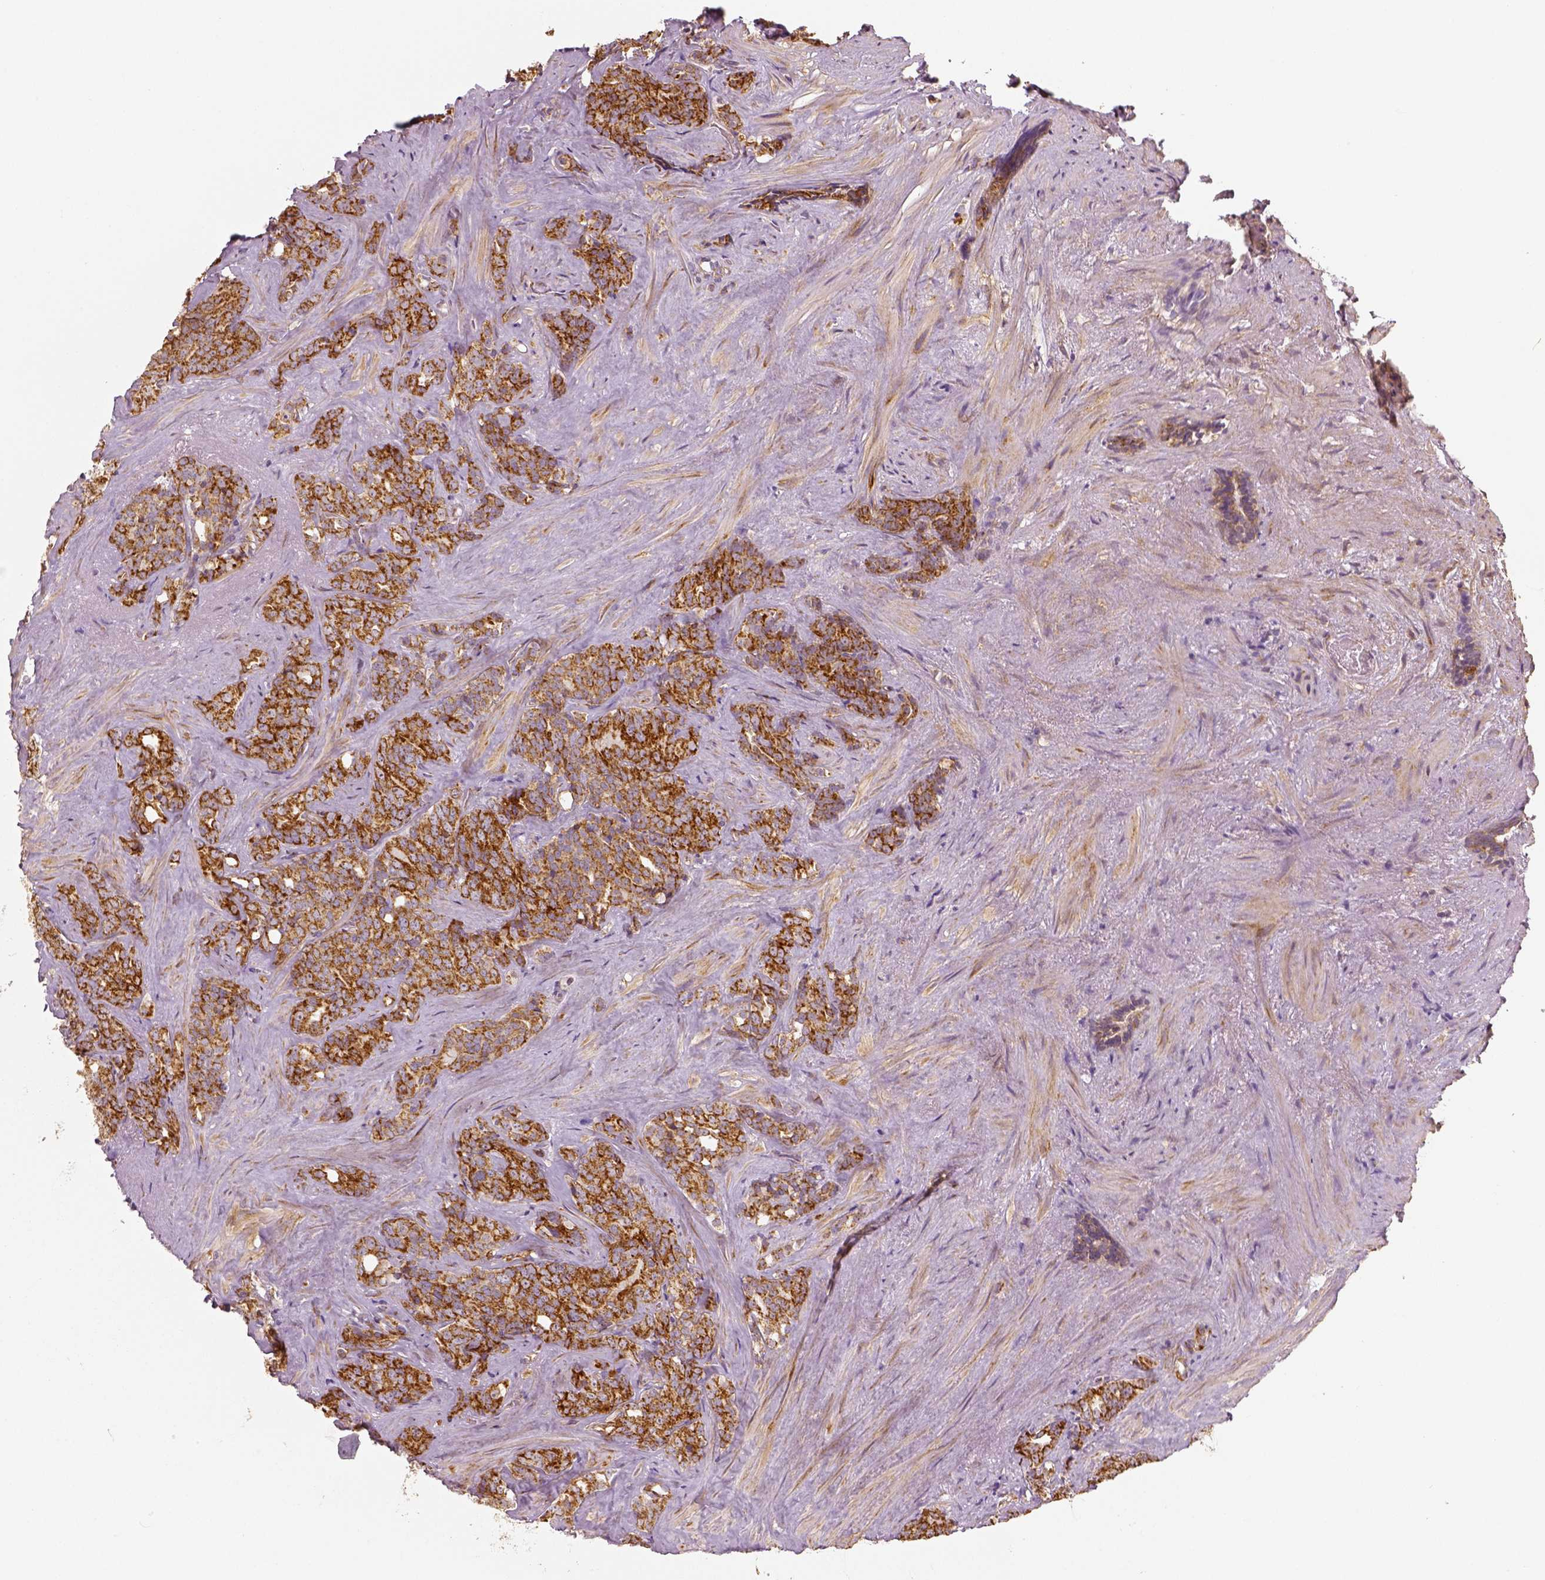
{"staining": {"intensity": "moderate", "quantity": ">75%", "location": "cytoplasmic/membranous"}, "tissue": "prostate cancer", "cell_type": "Tumor cells", "image_type": "cancer", "snomed": [{"axis": "morphology", "description": "Adenocarcinoma, High grade"}, {"axis": "topography", "description": "Prostate"}], "caption": "Prostate cancer (high-grade adenocarcinoma) stained with a brown dye exhibits moderate cytoplasmic/membranous positive expression in about >75% of tumor cells.", "gene": "PGAM5", "patient": {"sex": "male", "age": 84}}